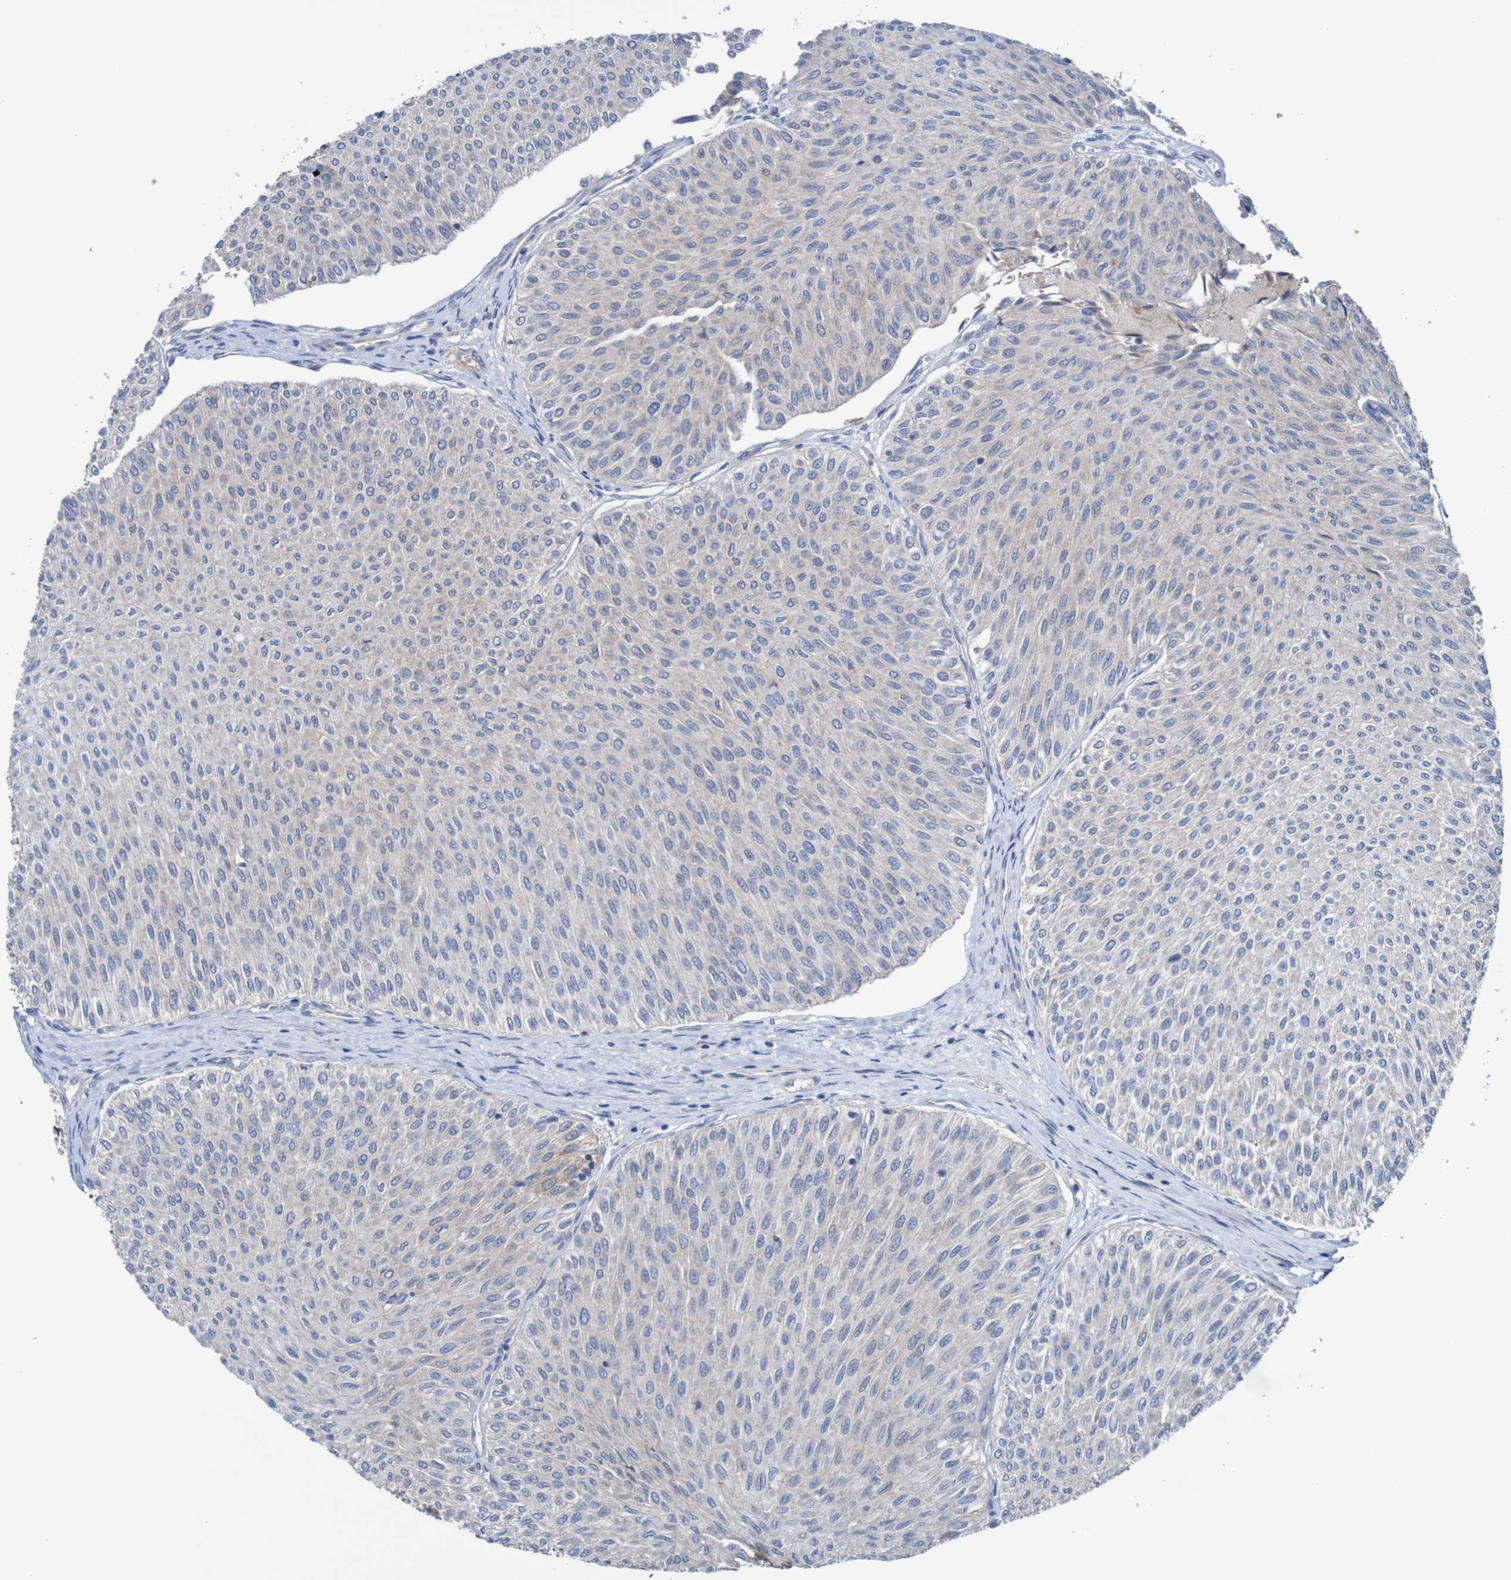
{"staining": {"intensity": "negative", "quantity": "none", "location": "none"}, "tissue": "urothelial cancer", "cell_type": "Tumor cells", "image_type": "cancer", "snomed": [{"axis": "morphology", "description": "Urothelial carcinoma, Low grade"}, {"axis": "topography", "description": "Urinary bladder"}], "caption": "High magnification brightfield microscopy of low-grade urothelial carcinoma stained with DAB (brown) and counterstained with hematoxylin (blue): tumor cells show no significant expression.", "gene": "RIGI", "patient": {"sex": "male", "age": 78}}